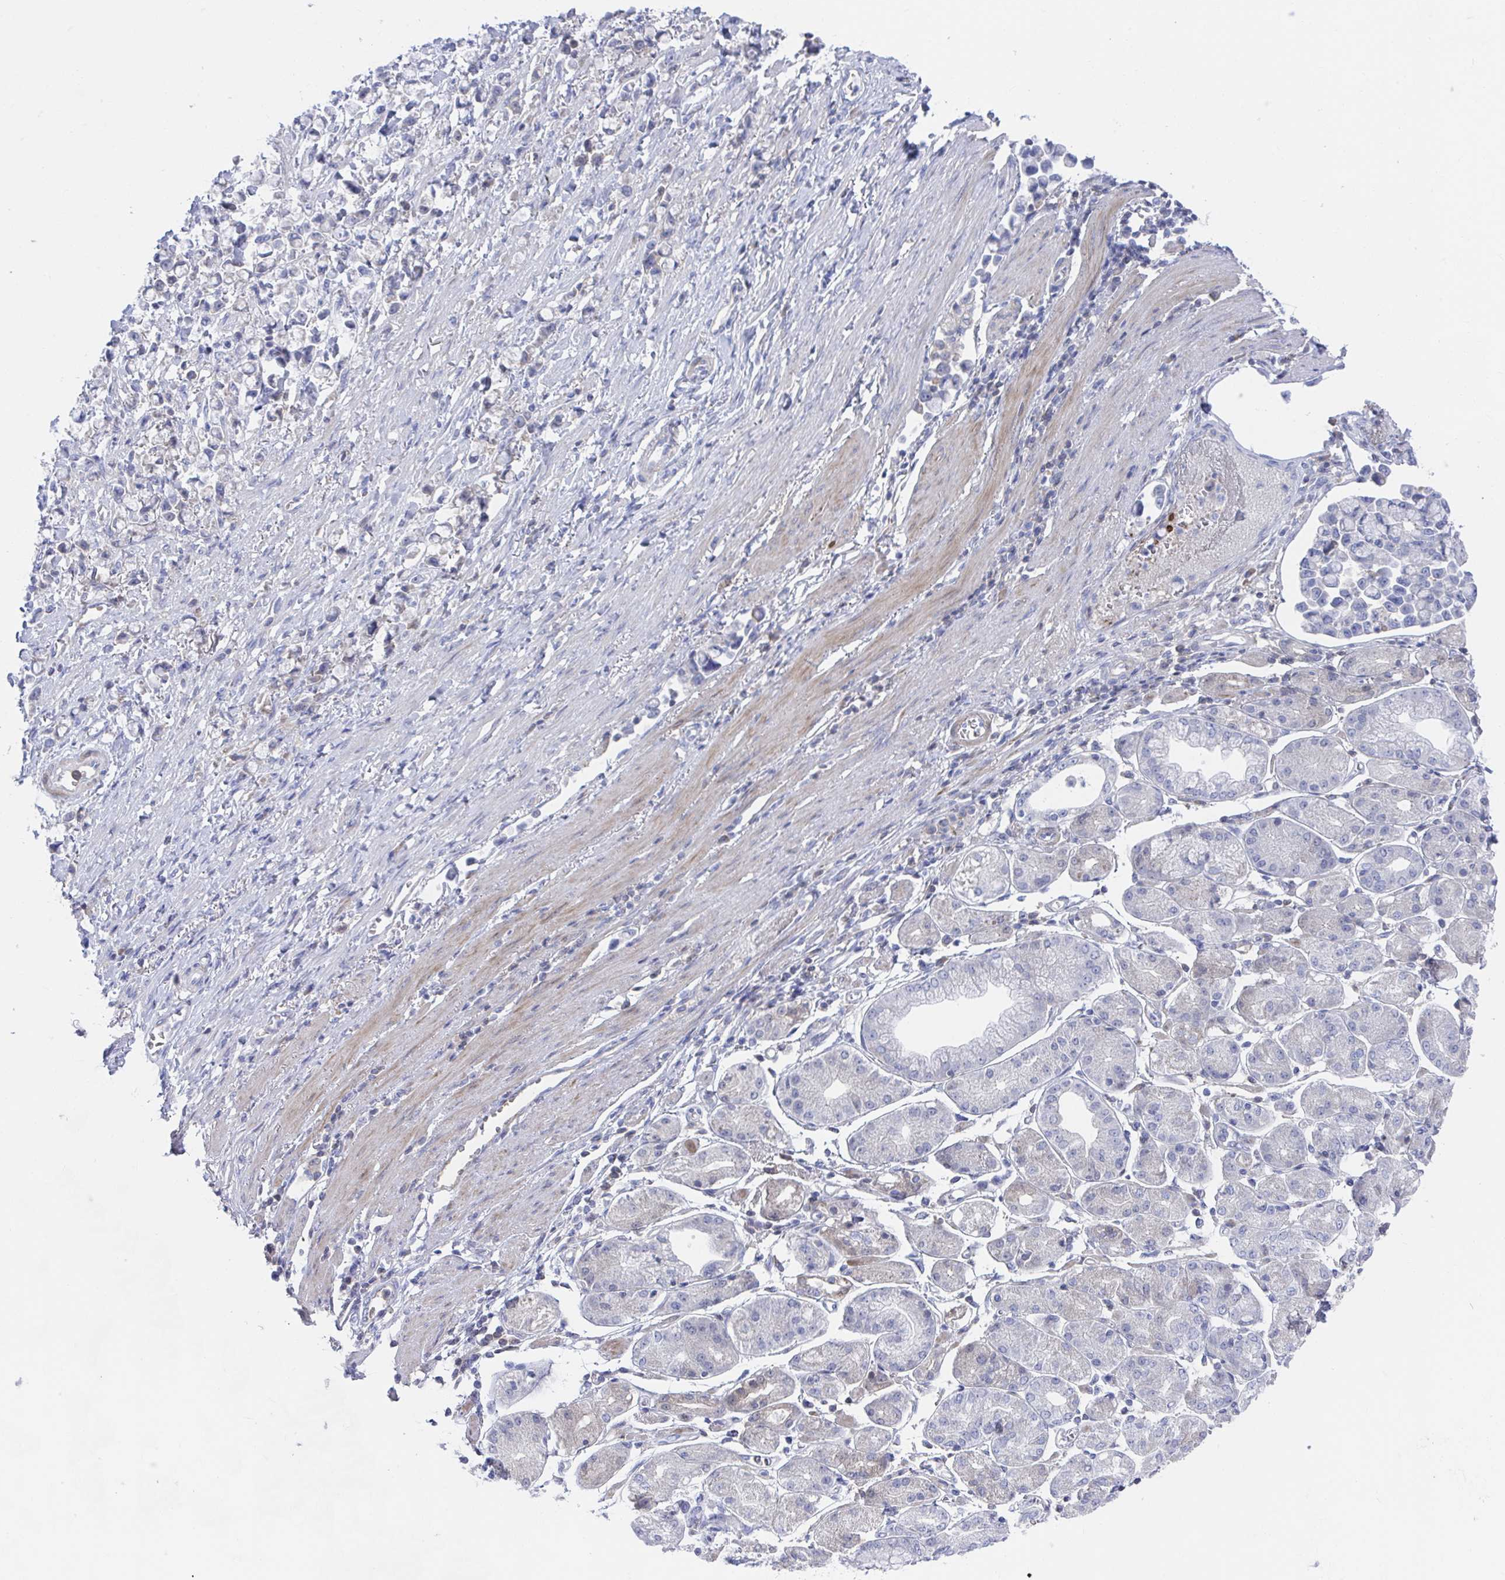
{"staining": {"intensity": "negative", "quantity": "none", "location": "none"}, "tissue": "stomach cancer", "cell_type": "Tumor cells", "image_type": "cancer", "snomed": [{"axis": "morphology", "description": "Adenocarcinoma, NOS"}, {"axis": "topography", "description": "Stomach"}], "caption": "An immunohistochemistry micrograph of stomach cancer (adenocarcinoma) is shown. There is no staining in tumor cells of stomach cancer (adenocarcinoma). (DAB (3,3'-diaminobenzidine) immunohistochemistry (IHC), high magnification).", "gene": "TNFAIP6", "patient": {"sex": "female", "age": 81}}